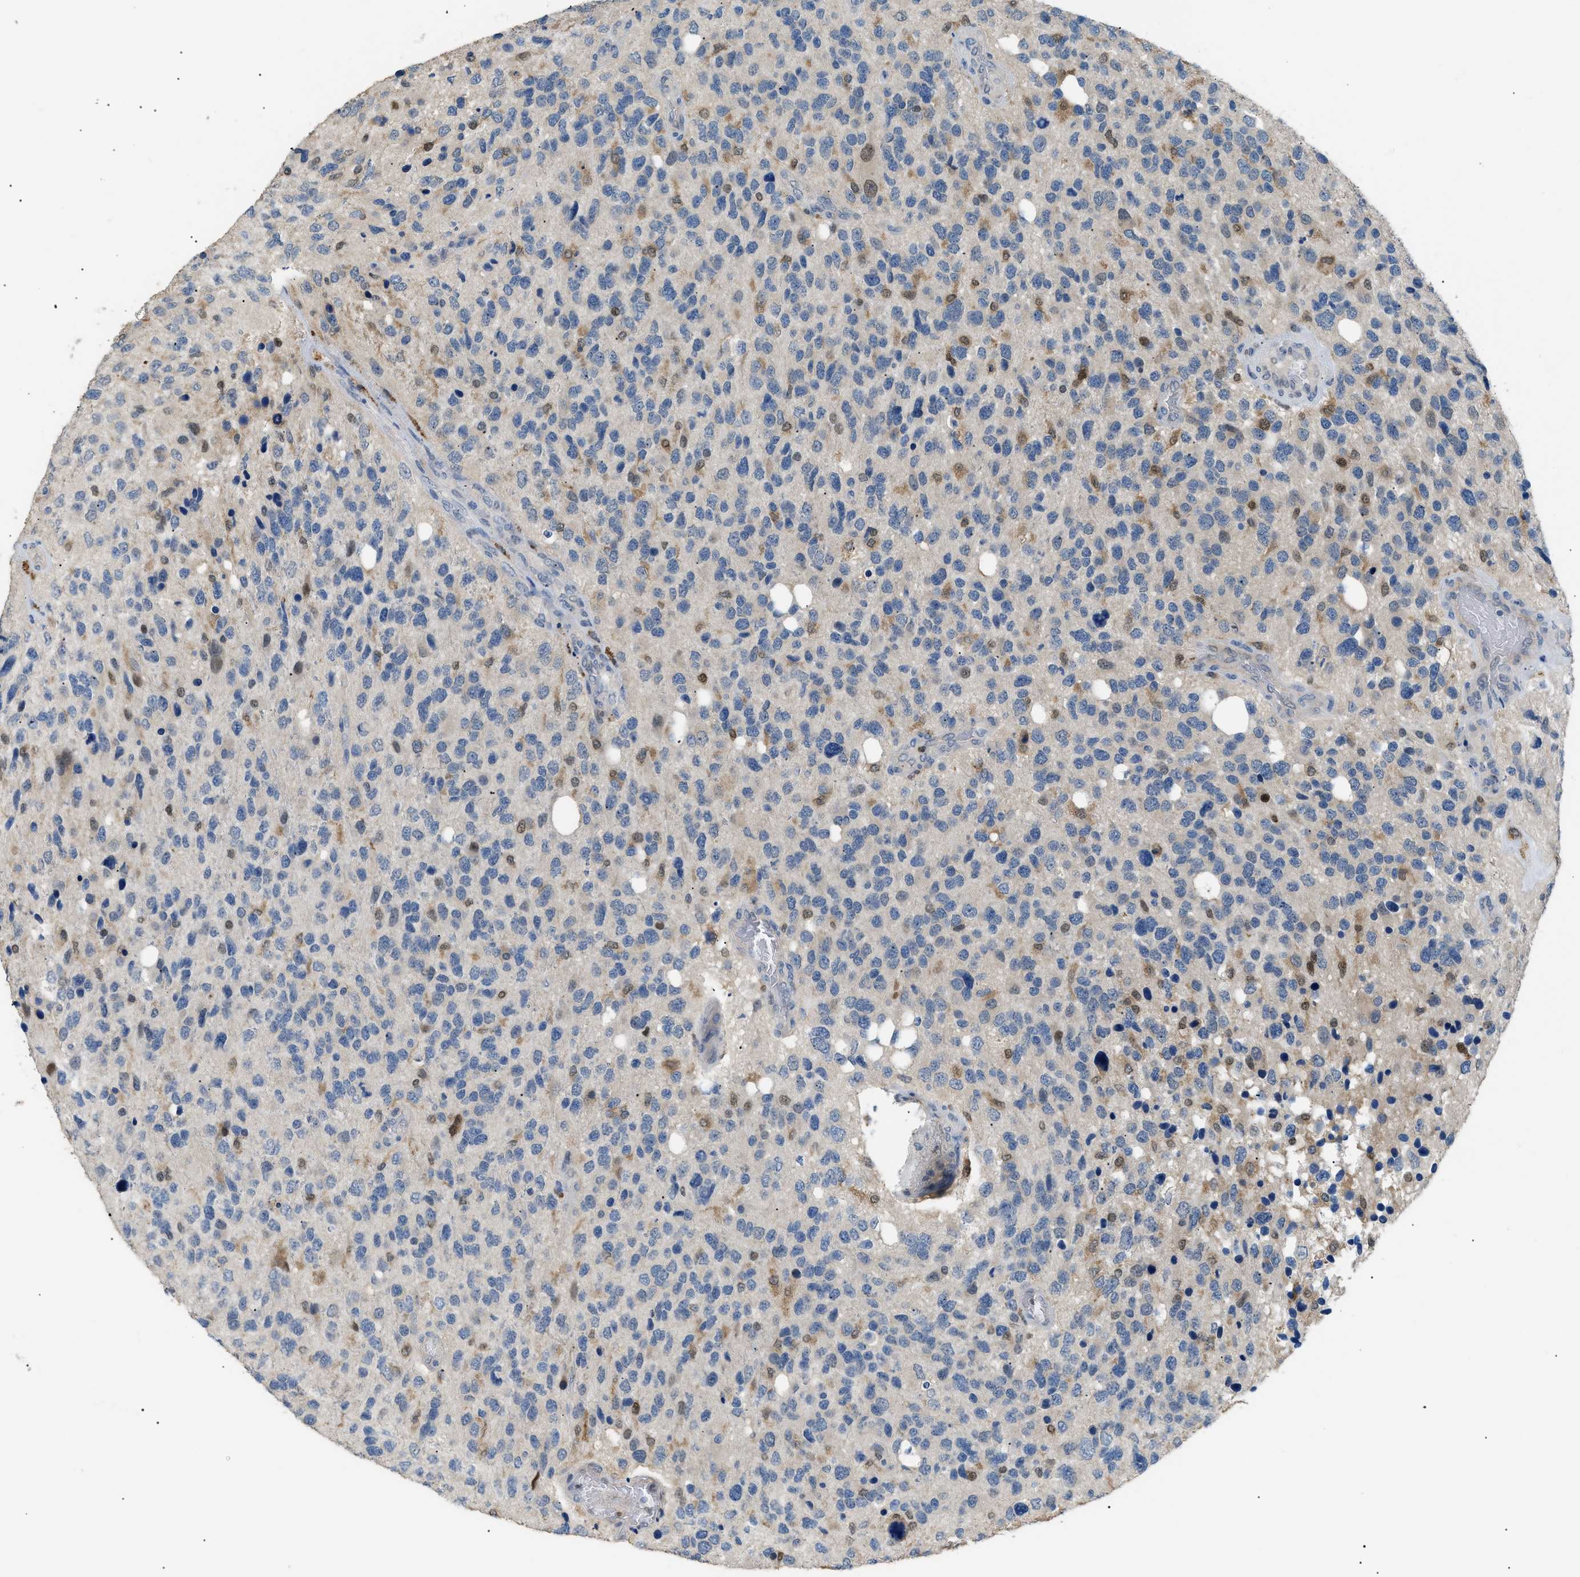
{"staining": {"intensity": "negative", "quantity": "none", "location": "none"}, "tissue": "glioma", "cell_type": "Tumor cells", "image_type": "cancer", "snomed": [{"axis": "morphology", "description": "Glioma, malignant, High grade"}, {"axis": "topography", "description": "Brain"}], "caption": "This photomicrograph is of glioma stained with immunohistochemistry to label a protein in brown with the nuclei are counter-stained blue. There is no positivity in tumor cells. (Brightfield microscopy of DAB immunohistochemistry at high magnification).", "gene": "AKR1A1", "patient": {"sex": "female", "age": 58}}